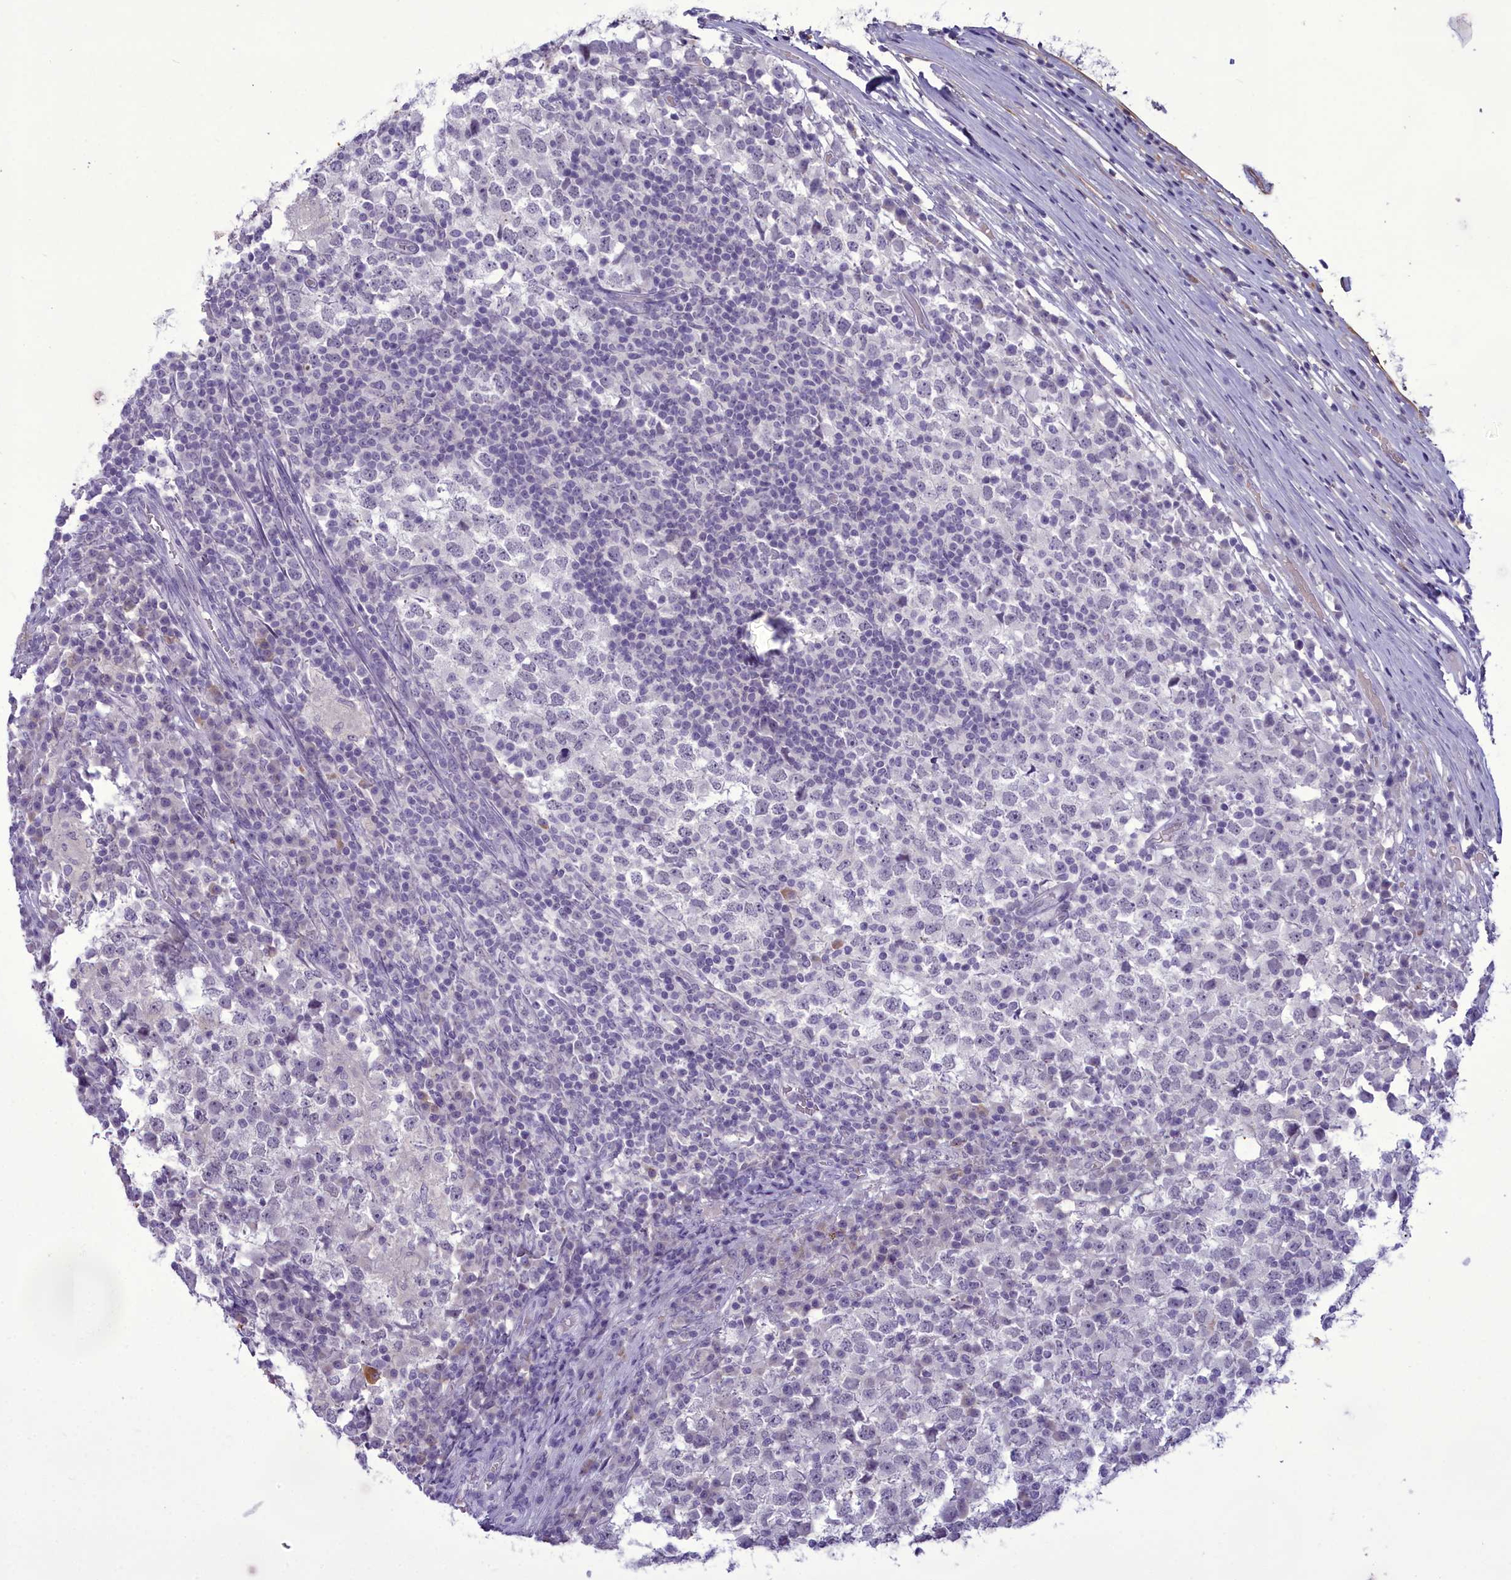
{"staining": {"intensity": "negative", "quantity": "none", "location": "none"}, "tissue": "testis cancer", "cell_type": "Tumor cells", "image_type": "cancer", "snomed": [{"axis": "morphology", "description": "Seminoma, NOS"}, {"axis": "topography", "description": "Testis"}], "caption": "IHC histopathology image of neoplastic tissue: testis cancer (seminoma) stained with DAB (3,3'-diaminobenzidine) exhibits no significant protein positivity in tumor cells.", "gene": "OSTN", "patient": {"sex": "male", "age": 65}}